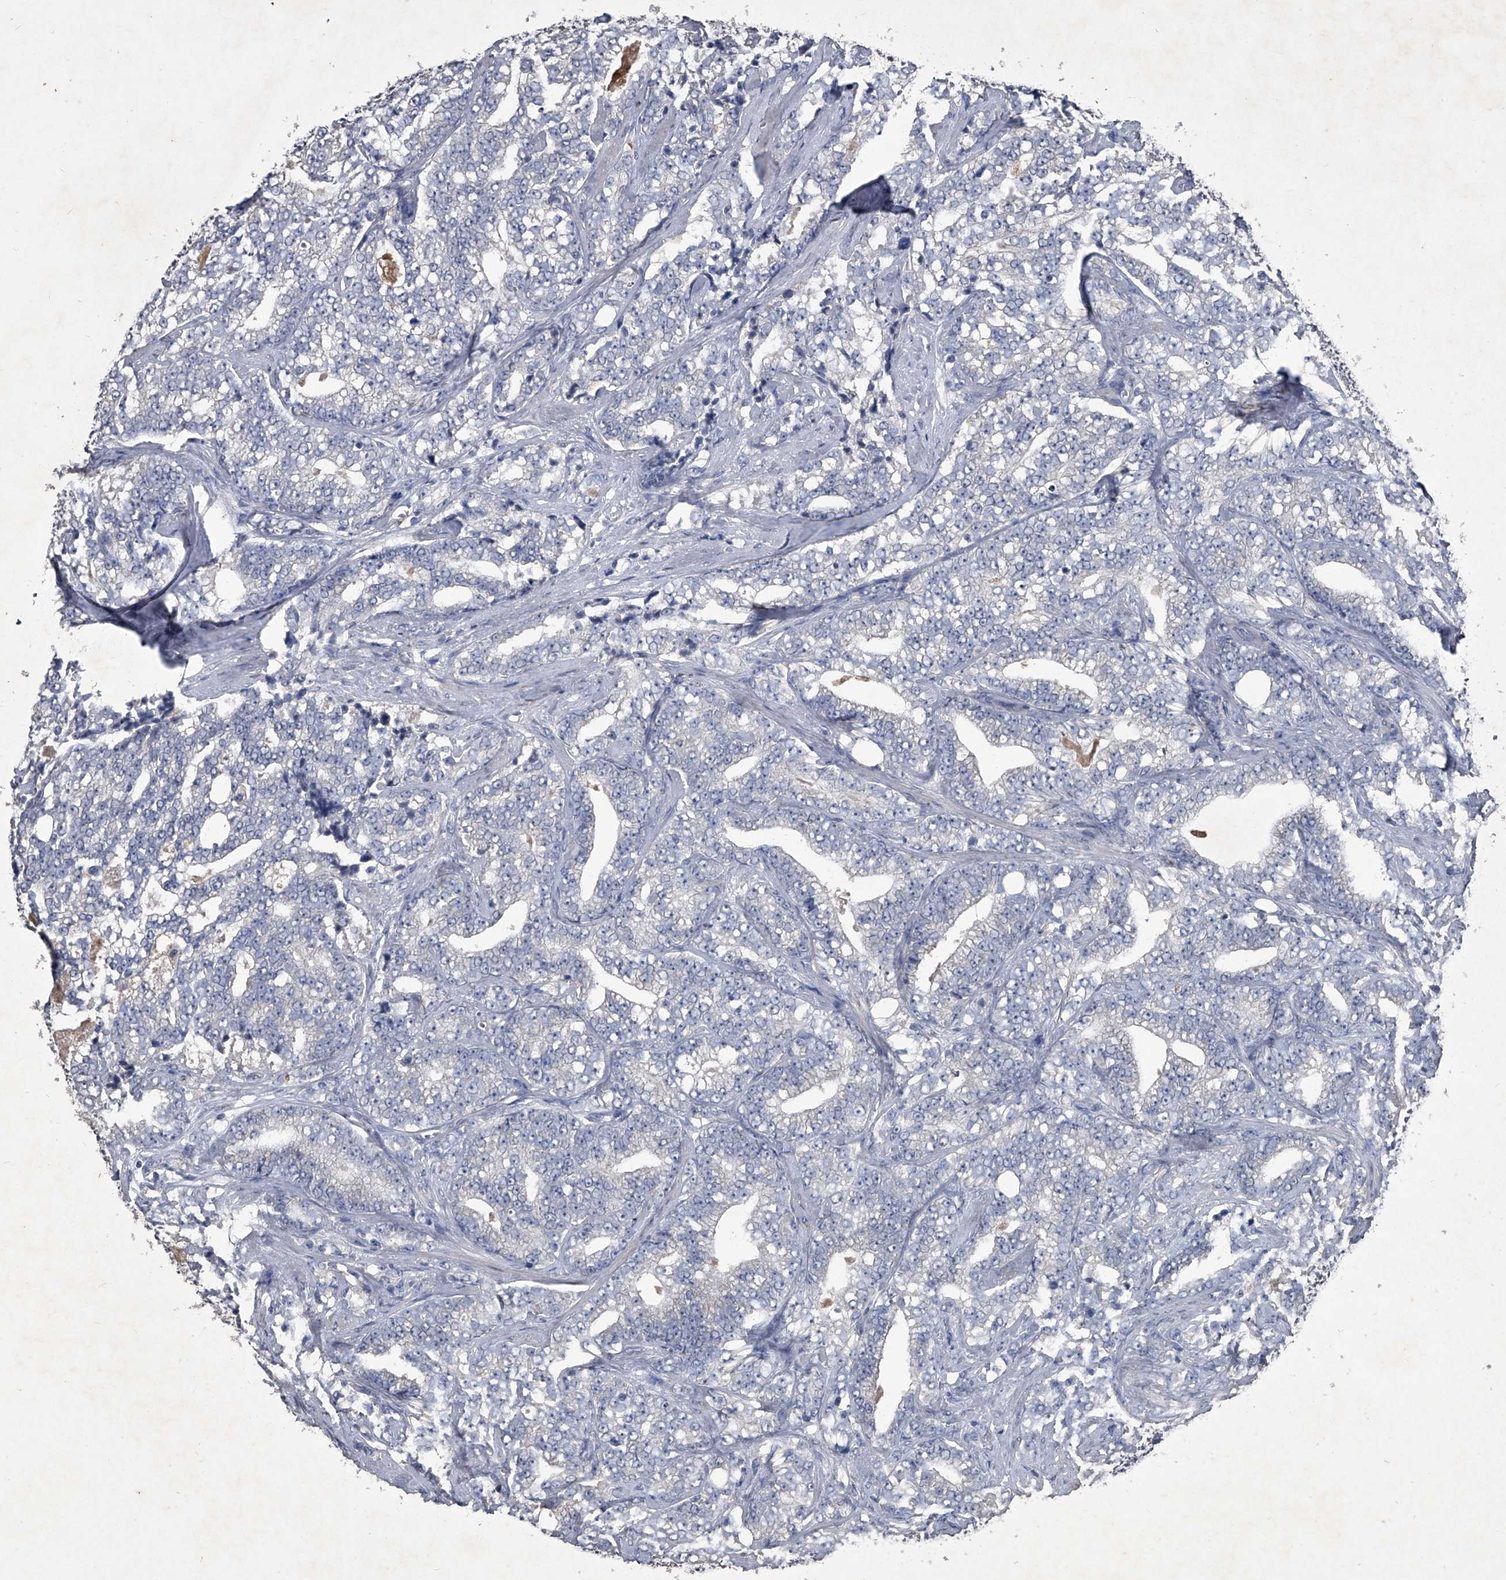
{"staining": {"intensity": "negative", "quantity": "none", "location": "none"}, "tissue": "prostate cancer", "cell_type": "Tumor cells", "image_type": "cancer", "snomed": [{"axis": "morphology", "description": "Adenocarcinoma, High grade"}, {"axis": "topography", "description": "Prostate and seminal vesicle, NOS"}], "caption": "Tumor cells are negative for protein expression in human prostate high-grade adenocarcinoma. (Stains: DAB immunohistochemistry (IHC) with hematoxylin counter stain, Microscopy: brightfield microscopy at high magnification).", "gene": "MAPKAP1", "patient": {"sex": "male", "age": 67}}